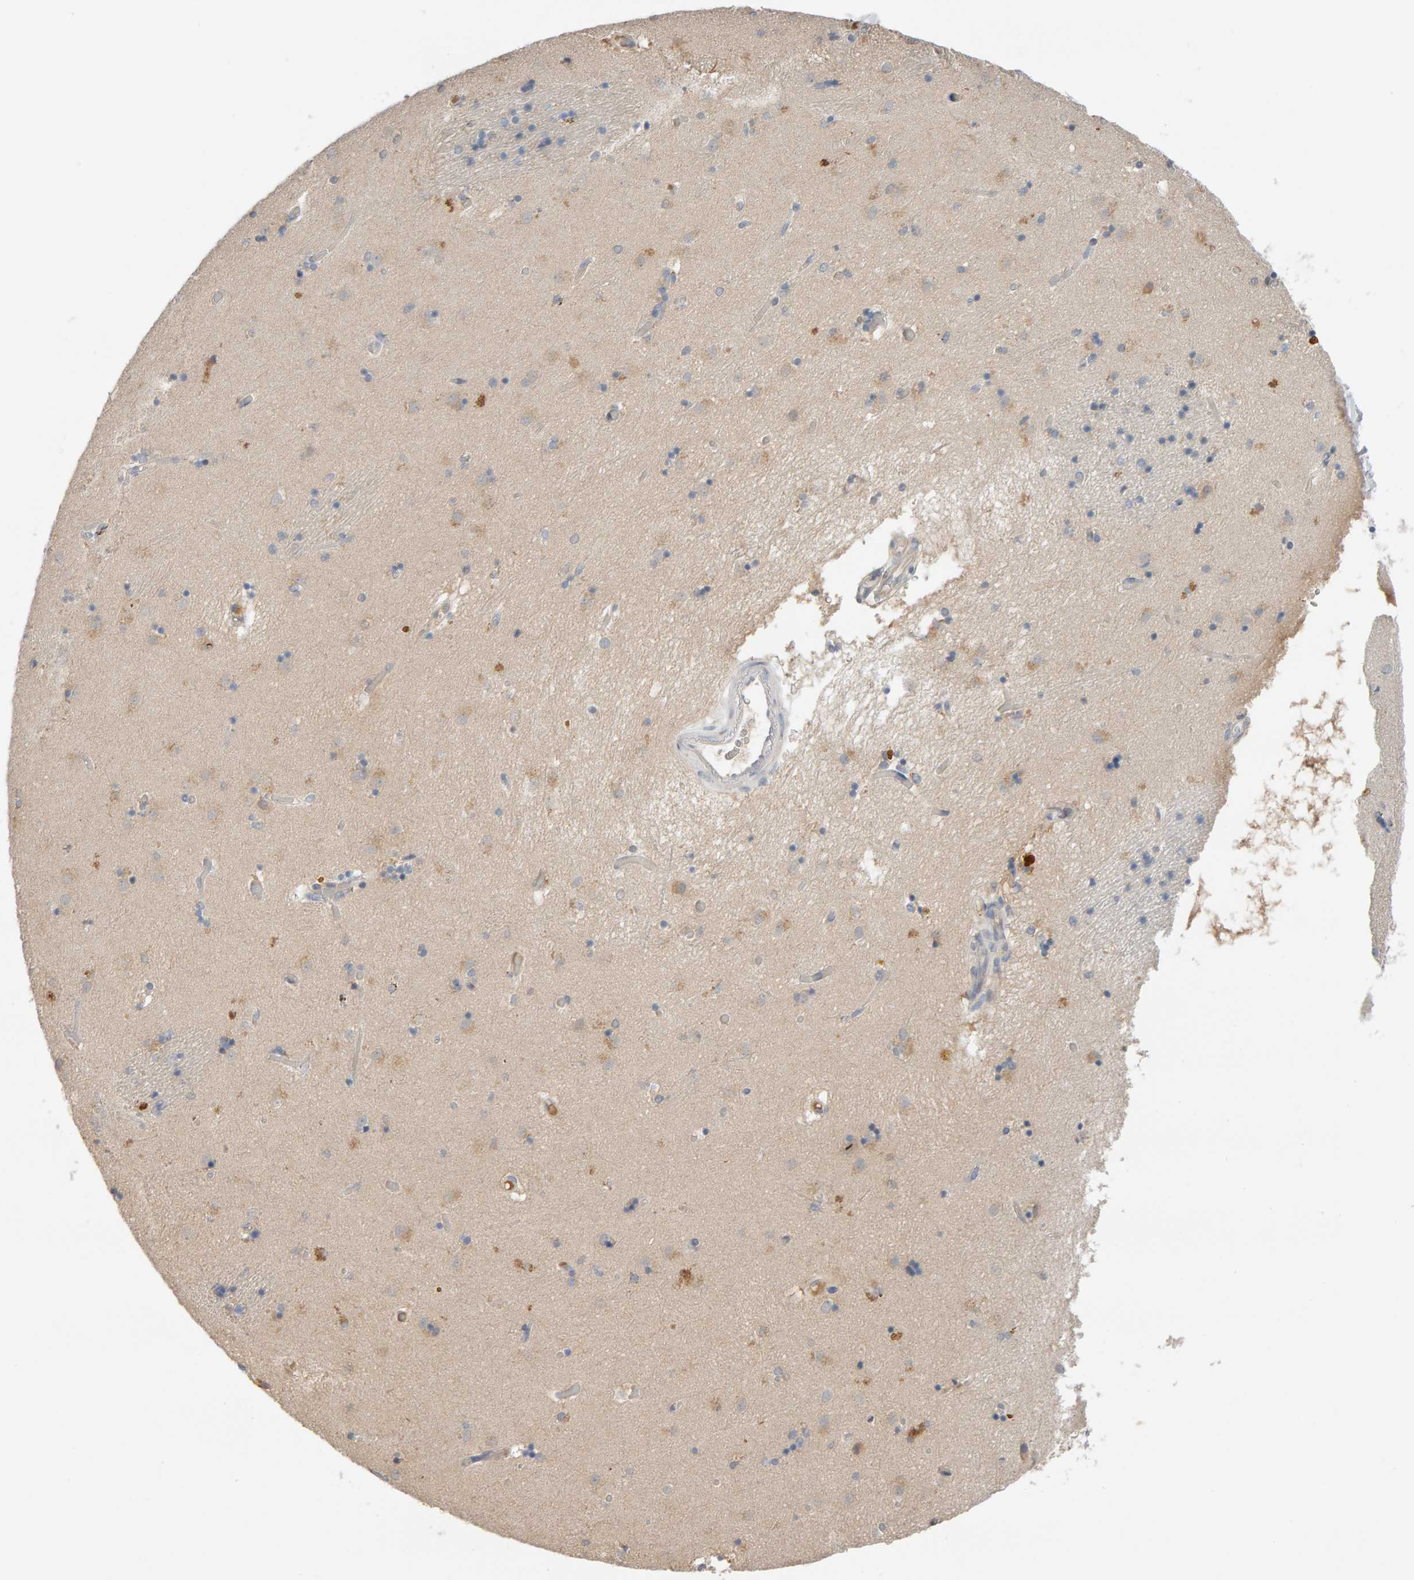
{"staining": {"intensity": "weak", "quantity": "<25%", "location": "cytoplasmic/membranous"}, "tissue": "caudate", "cell_type": "Glial cells", "image_type": "normal", "snomed": [{"axis": "morphology", "description": "Normal tissue, NOS"}, {"axis": "topography", "description": "Lateral ventricle wall"}], "caption": "A high-resolution micrograph shows immunohistochemistry staining of normal caudate, which reveals no significant expression in glial cells. (Brightfield microscopy of DAB IHC at high magnification).", "gene": "GFUS", "patient": {"sex": "male", "age": 70}}